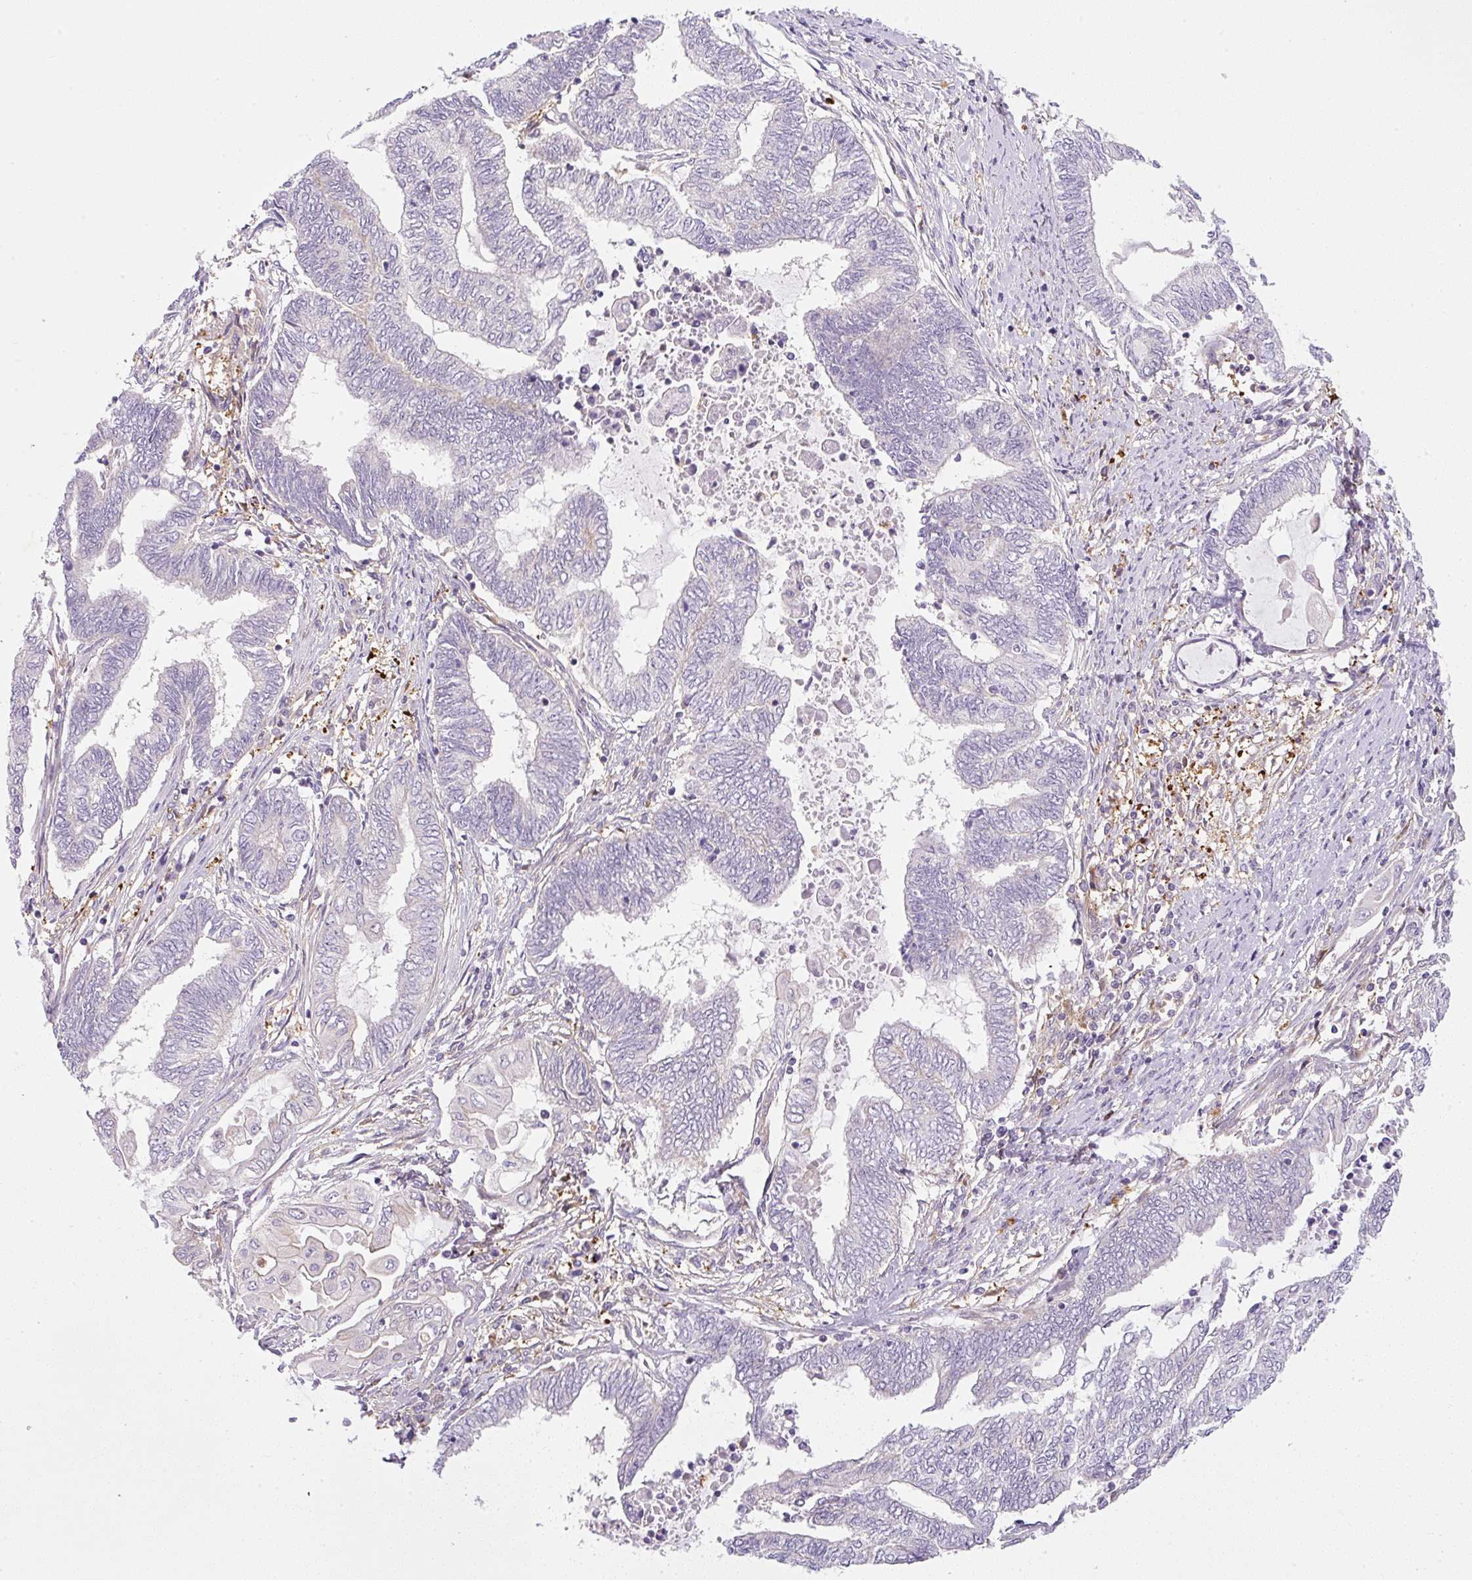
{"staining": {"intensity": "negative", "quantity": "none", "location": "none"}, "tissue": "endometrial cancer", "cell_type": "Tumor cells", "image_type": "cancer", "snomed": [{"axis": "morphology", "description": "Adenocarcinoma, NOS"}, {"axis": "topography", "description": "Uterus"}, {"axis": "topography", "description": "Endometrium"}], "caption": "Immunohistochemistry (IHC) histopathology image of neoplastic tissue: human endometrial adenocarcinoma stained with DAB shows no significant protein positivity in tumor cells.", "gene": "OMA1", "patient": {"sex": "female", "age": 70}}